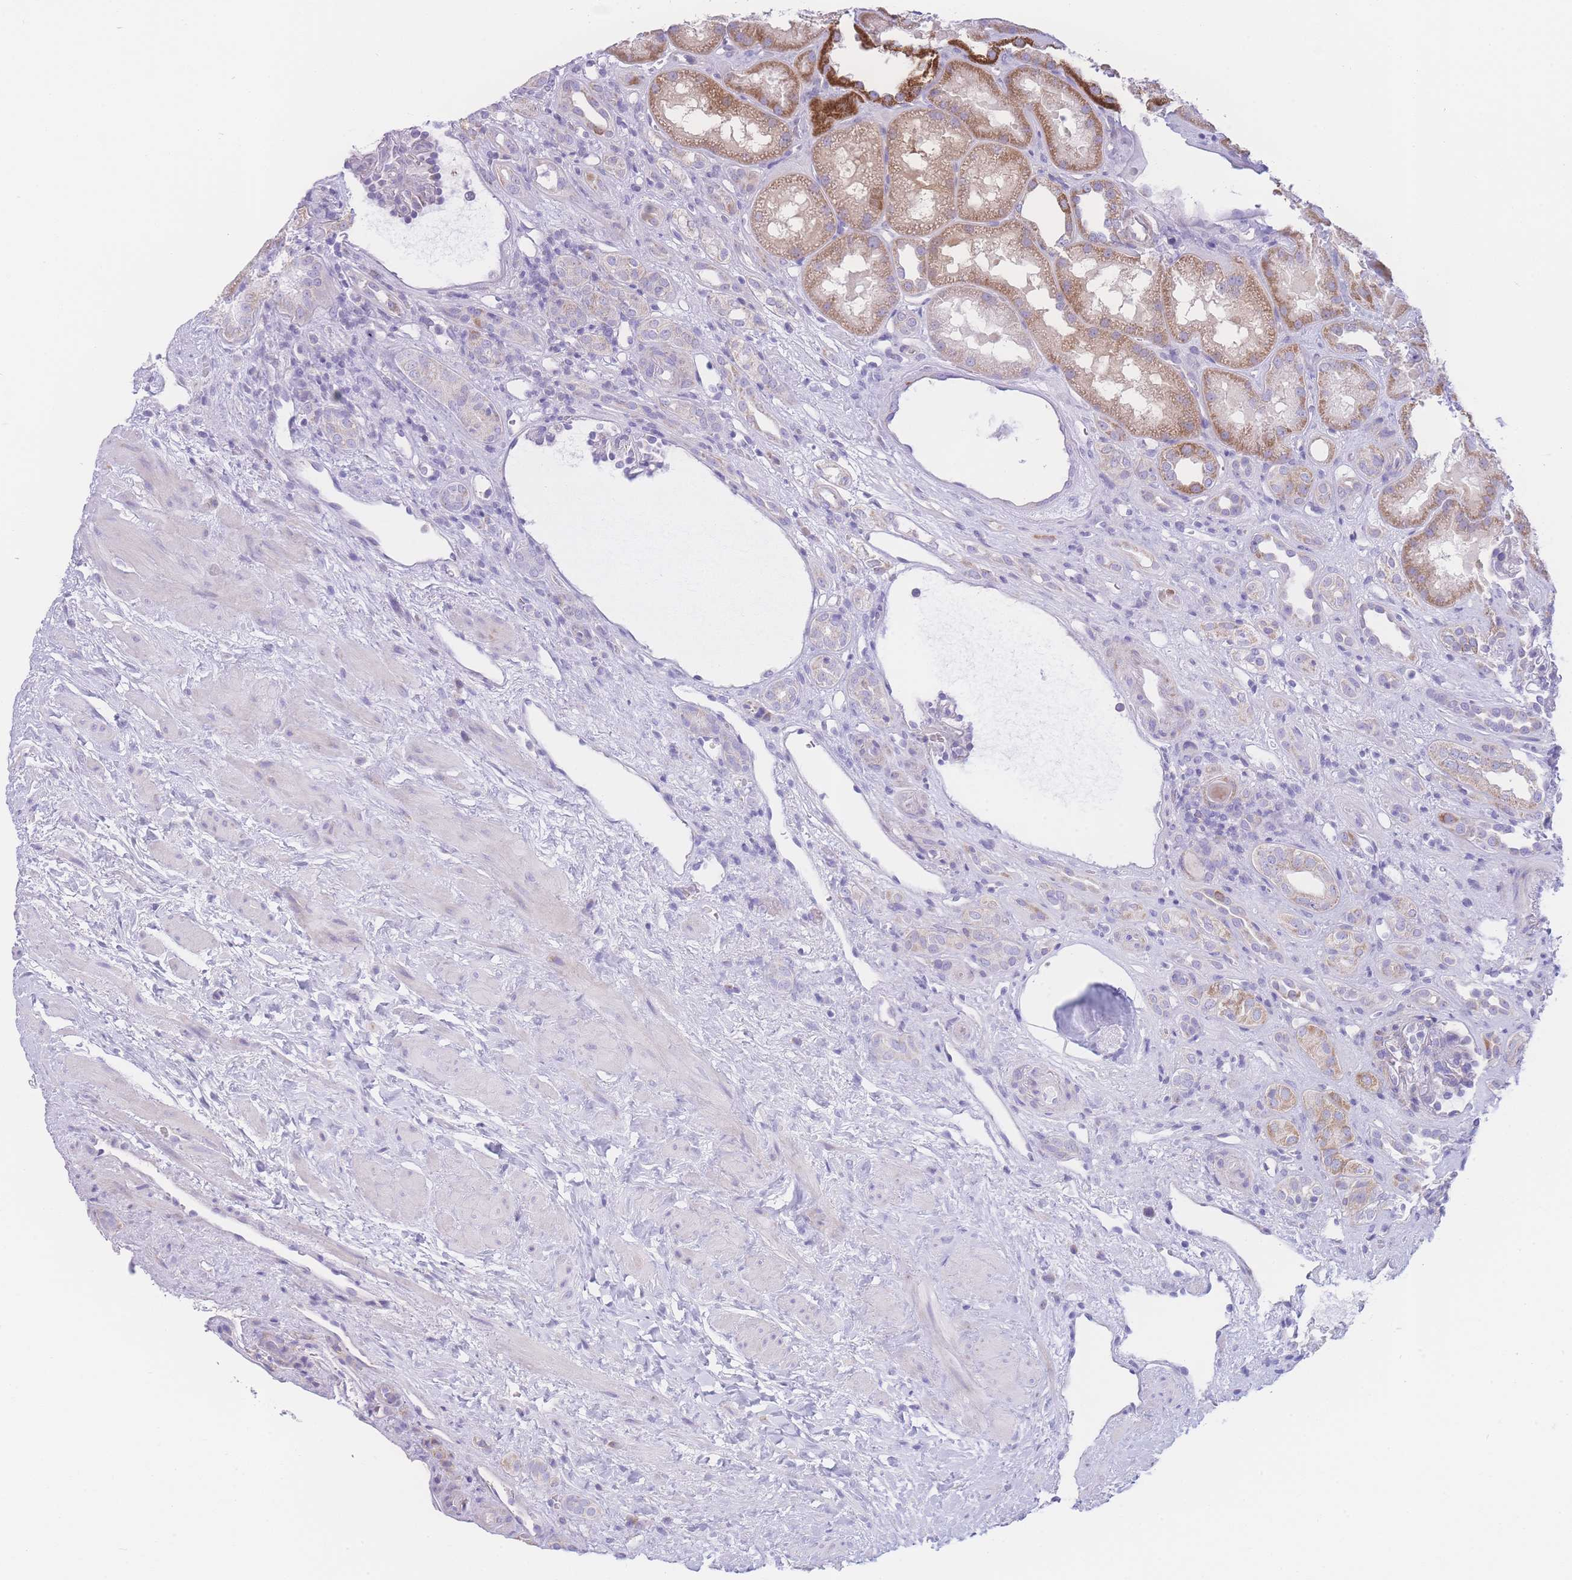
{"staining": {"intensity": "negative", "quantity": "none", "location": "none"}, "tissue": "kidney", "cell_type": "Cells in glomeruli", "image_type": "normal", "snomed": [{"axis": "morphology", "description": "Normal tissue, NOS"}, {"axis": "topography", "description": "Kidney"}], "caption": "Immunohistochemical staining of normal kidney exhibits no significant positivity in cells in glomeruli. (DAB (3,3'-diaminobenzidine) immunohistochemistry, high magnification).", "gene": "NBEAL1", "patient": {"sex": "male", "age": 61}}